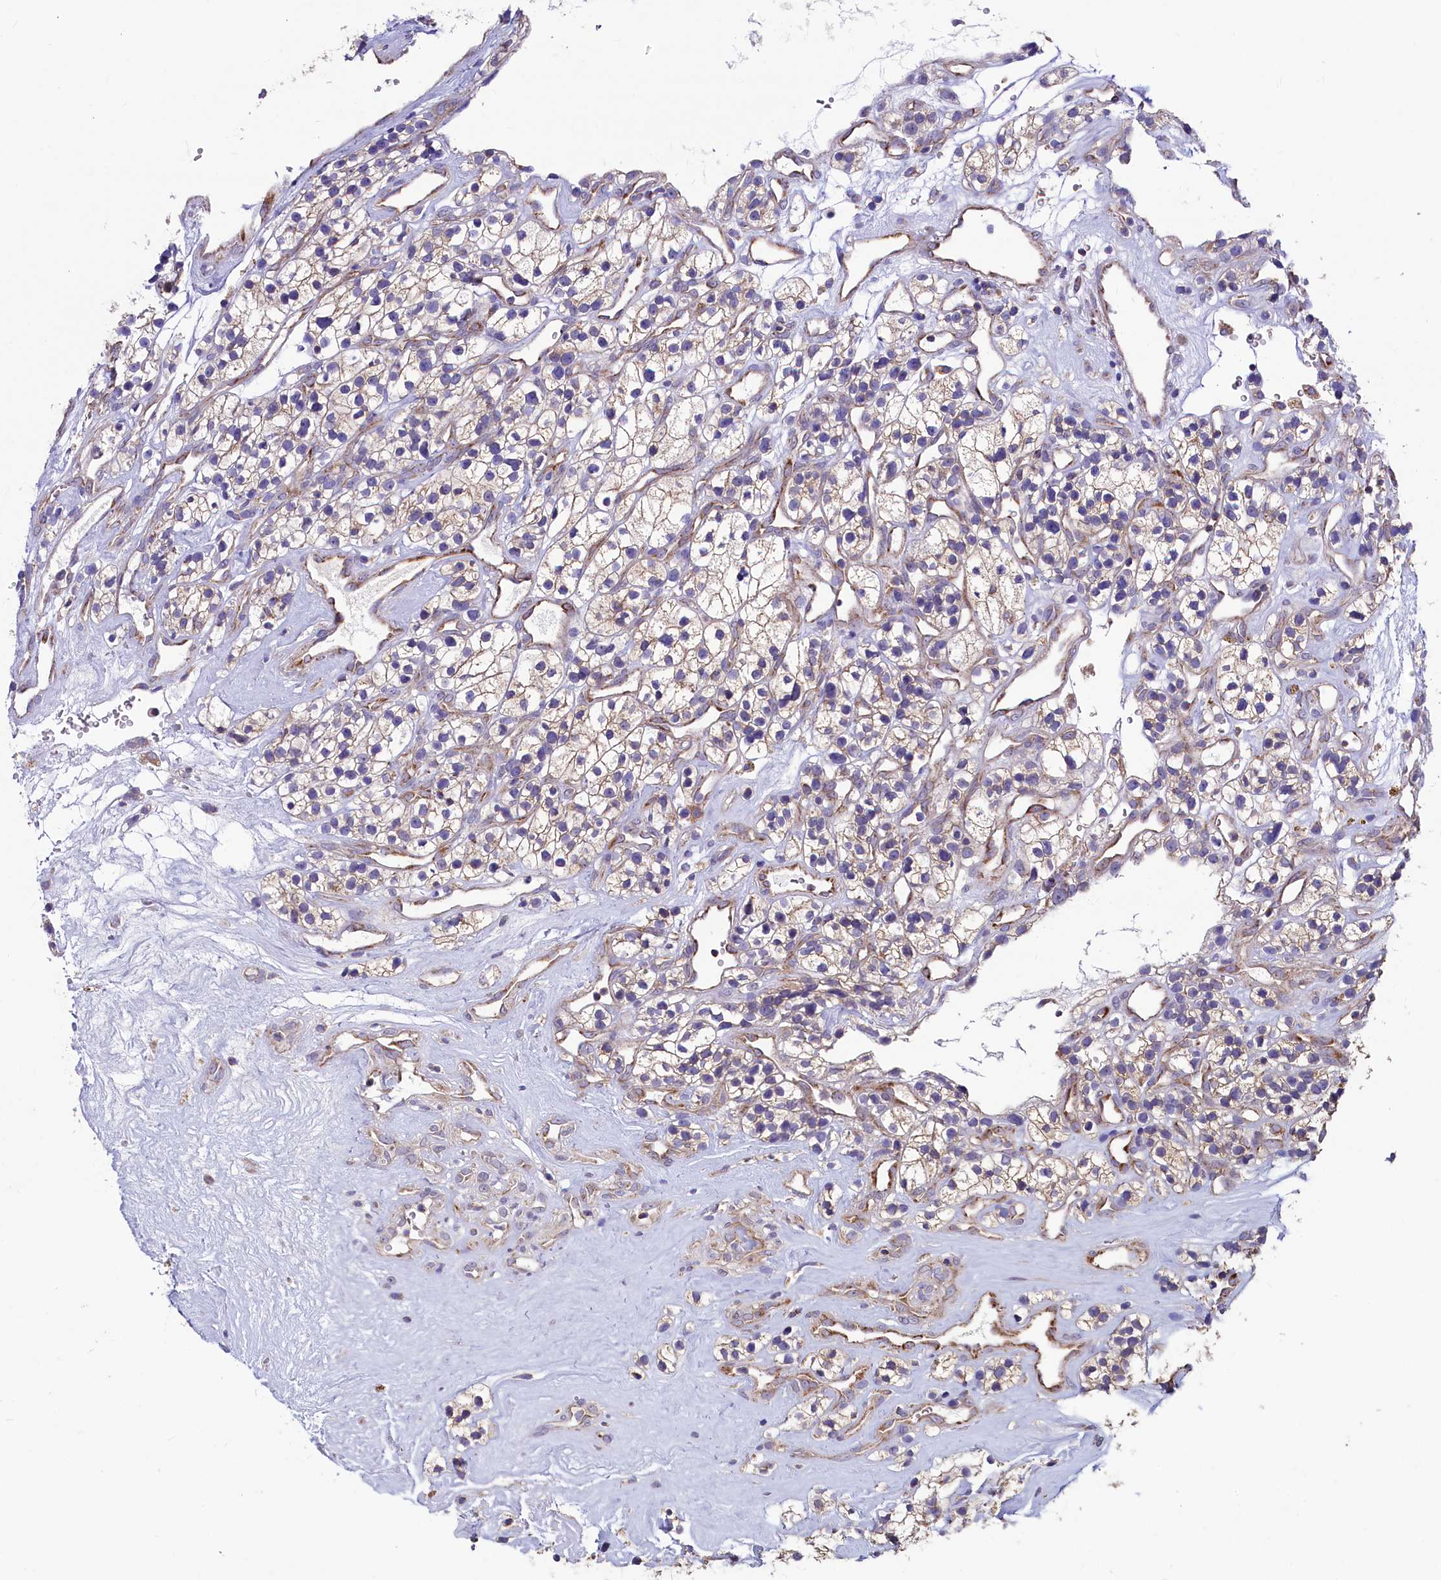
{"staining": {"intensity": "moderate", "quantity": "25%-75%", "location": "cytoplasmic/membranous"}, "tissue": "renal cancer", "cell_type": "Tumor cells", "image_type": "cancer", "snomed": [{"axis": "morphology", "description": "Adenocarcinoma, NOS"}, {"axis": "topography", "description": "Kidney"}], "caption": "Renal cancer (adenocarcinoma) stained with a brown dye shows moderate cytoplasmic/membranous positive expression in about 25%-75% of tumor cells.", "gene": "SPATA2L", "patient": {"sex": "female", "age": 57}}